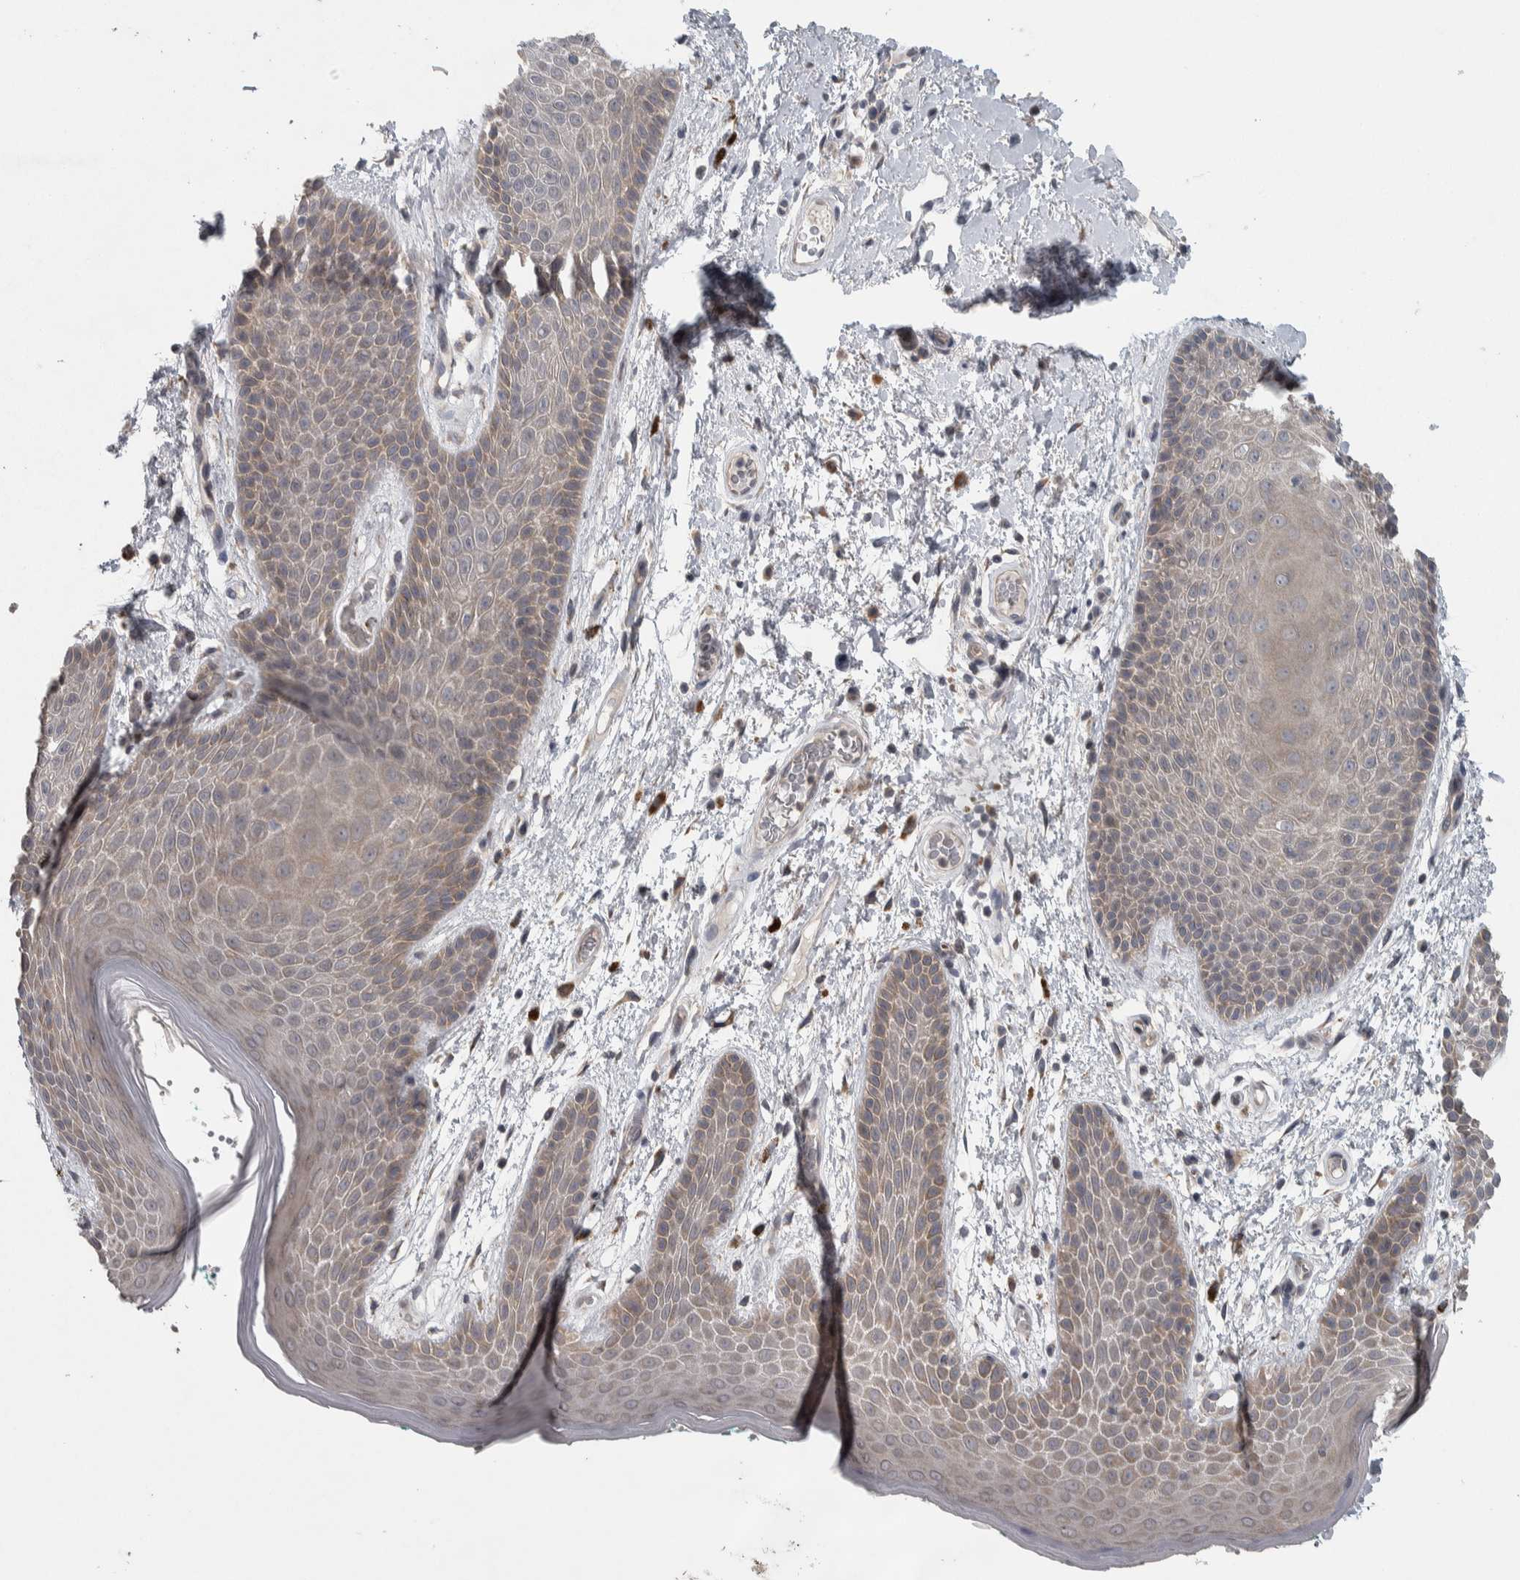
{"staining": {"intensity": "weak", "quantity": "25%-75%", "location": "cytoplasmic/membranous"}, "tissue": "skin", "cell_type": "Epidermal cells", "image_type": "normal", "snomed": [{"axis": "morphology", "description": "Normal tissue, NOS"}, {"axis": "topography", "description": "Anal"}], "caption": "Immunohistochemical staining of benign skin exhibits low levels of weak cytoplasmic/membranous expression in about 25%-75% of epidermal cells.", "gene": "SRP68", "patient": {"sex": "male", "age": 74}}